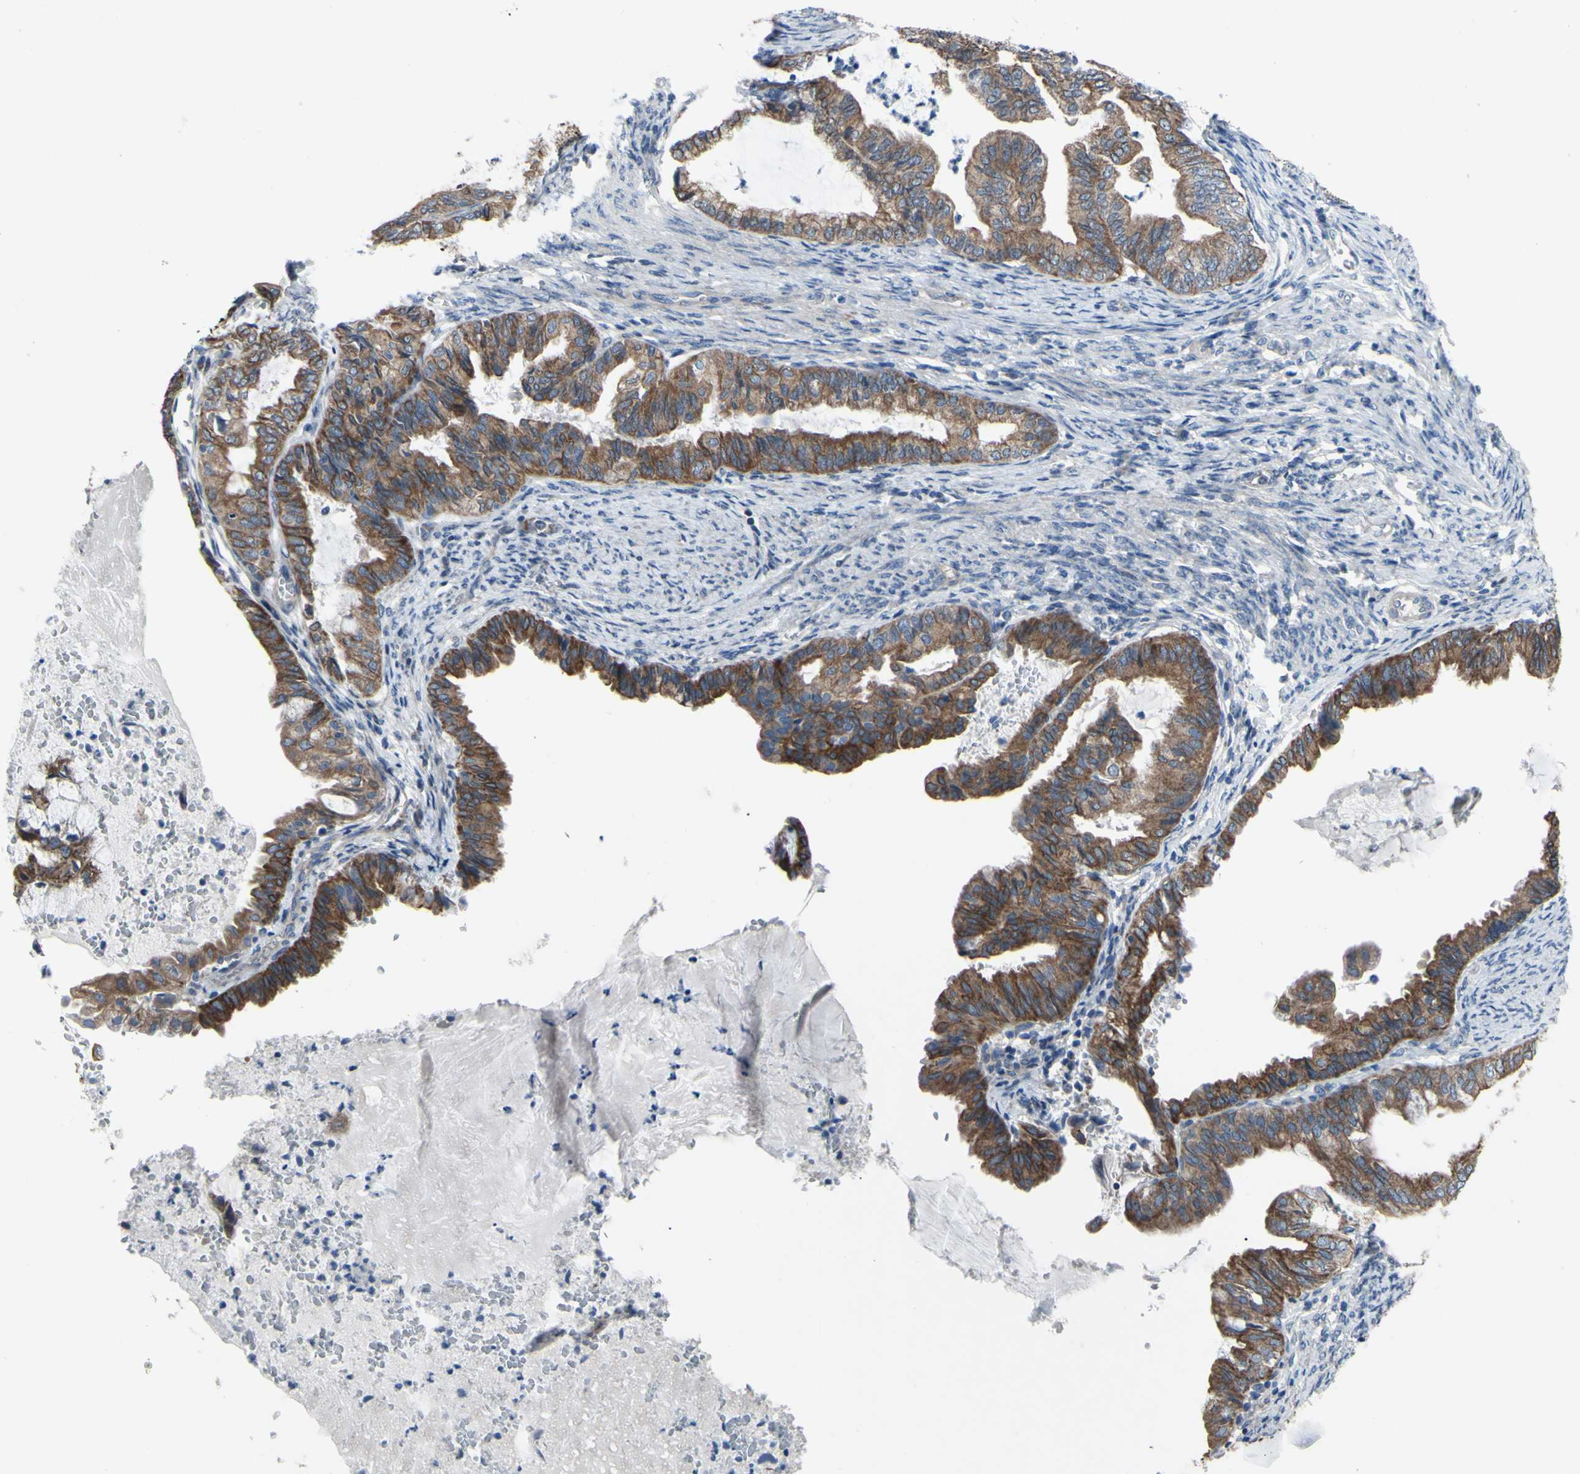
{"staining": {"intensity": "strong", "quantity": ">75%", "location": "cytoplasmic/membranous"}, "tissue": "endometrial cancer", "cell_type": "Tumor cells", "image_type": "cancer", "snomed": [{"axis": "morphology", "description": "Adenocarcinoma, NOS"}, {"axis": "topography", "description": "Endometrium"}], "caption": "A brown stain highlights strong cytoplasmic/membranous expression of a protein in endometrial cancer tumor cells. The staining was performed using DAB (3,3'-diaminobenzidine), with brown indicating positive protein expression. Nuclei are stained blue with hematoxylin.", "gene": "GRAMD2B", "patient": {"sex": "female", "age": 86}}